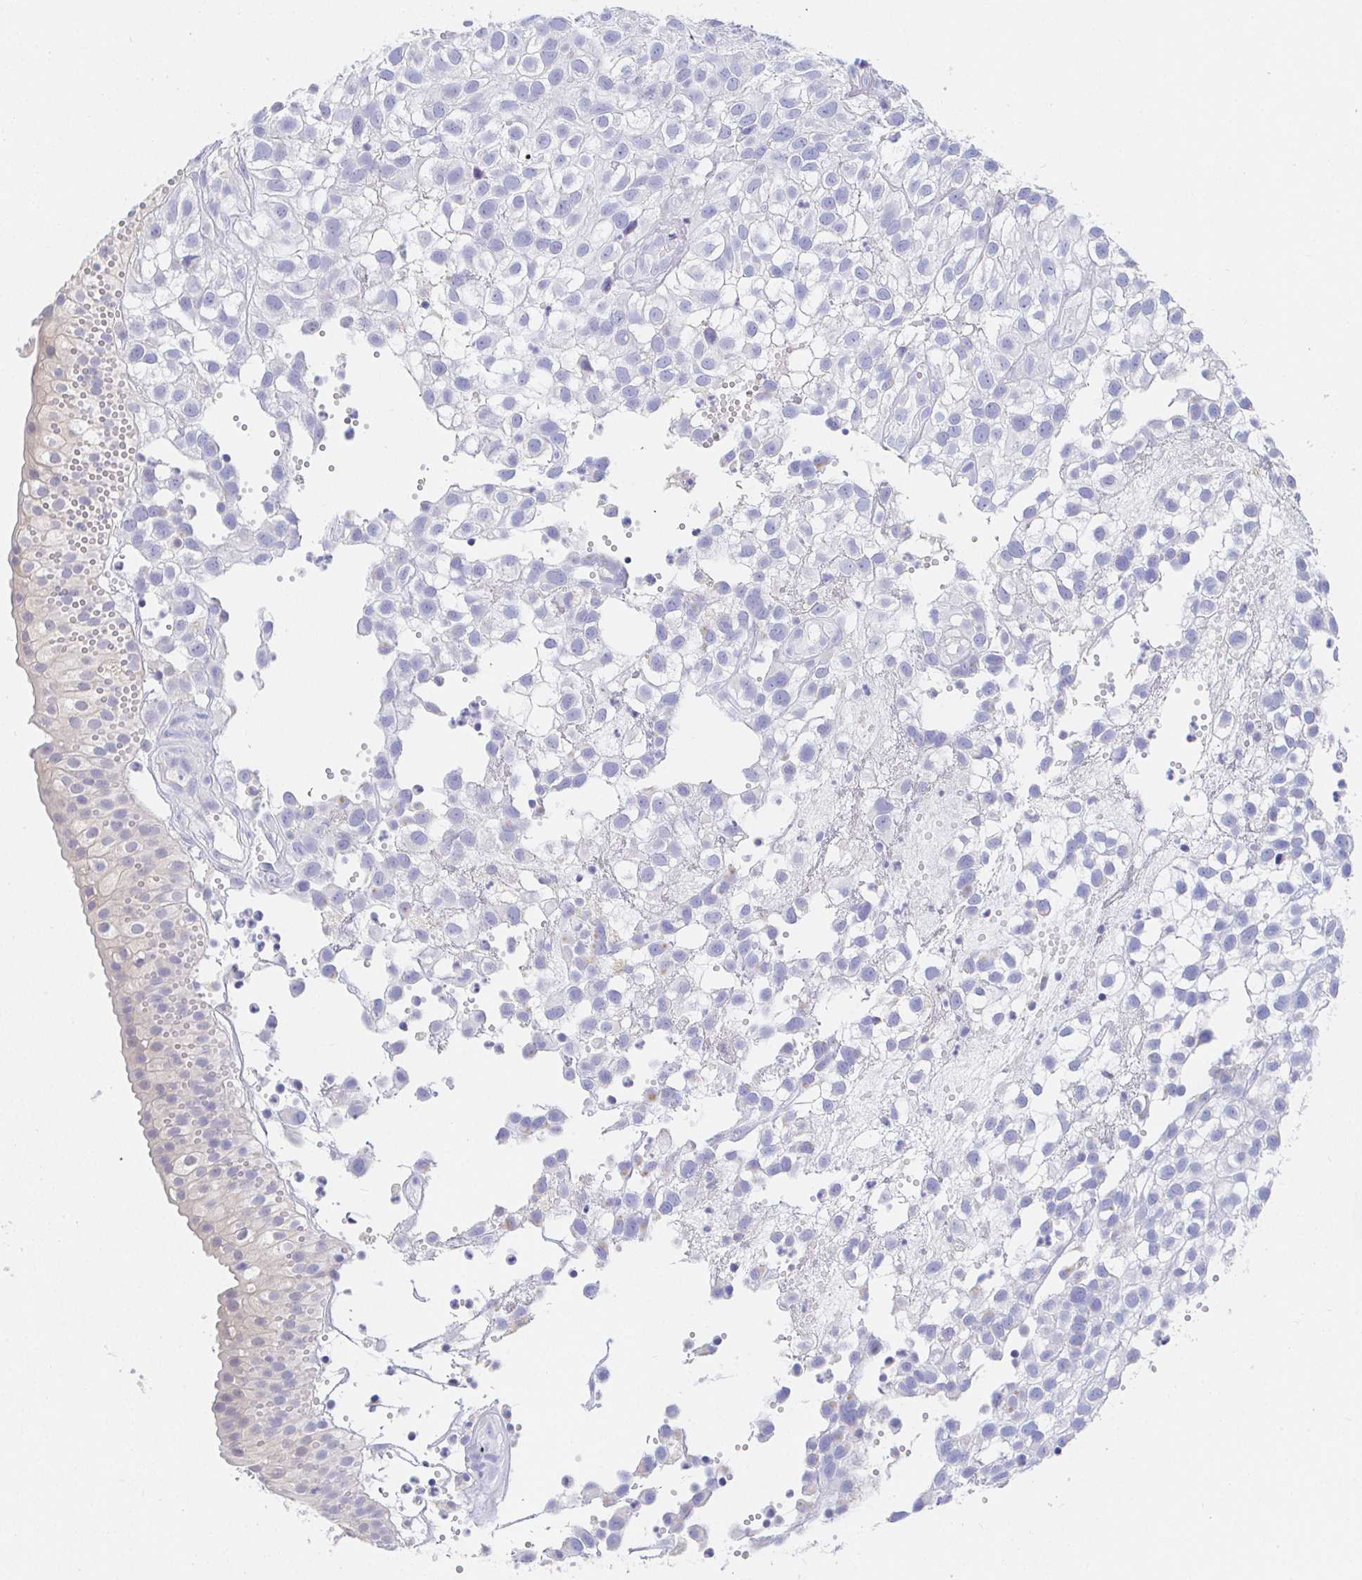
{"staining": {"intensity": "negative", "quantity": "none", "location": "none"}, "tissue": "urothelial cancer", "cell_type": "Tumor cells", "image_type": "cancer", "snomed": [{"axis": "morphology", "description": "Urothelial carcinoma, High grade"}, {"axis": "topography", "description": "Urinary bladder"}], "caption": "High magnification brightfield microscopy of urothelial cancer stained with DAB (brown) and counterstained with hematoxylin (blue): tumor cells show no significant positivity.", "gene": "PDE6B", "patient": {"sex": "male", "age": 56}}